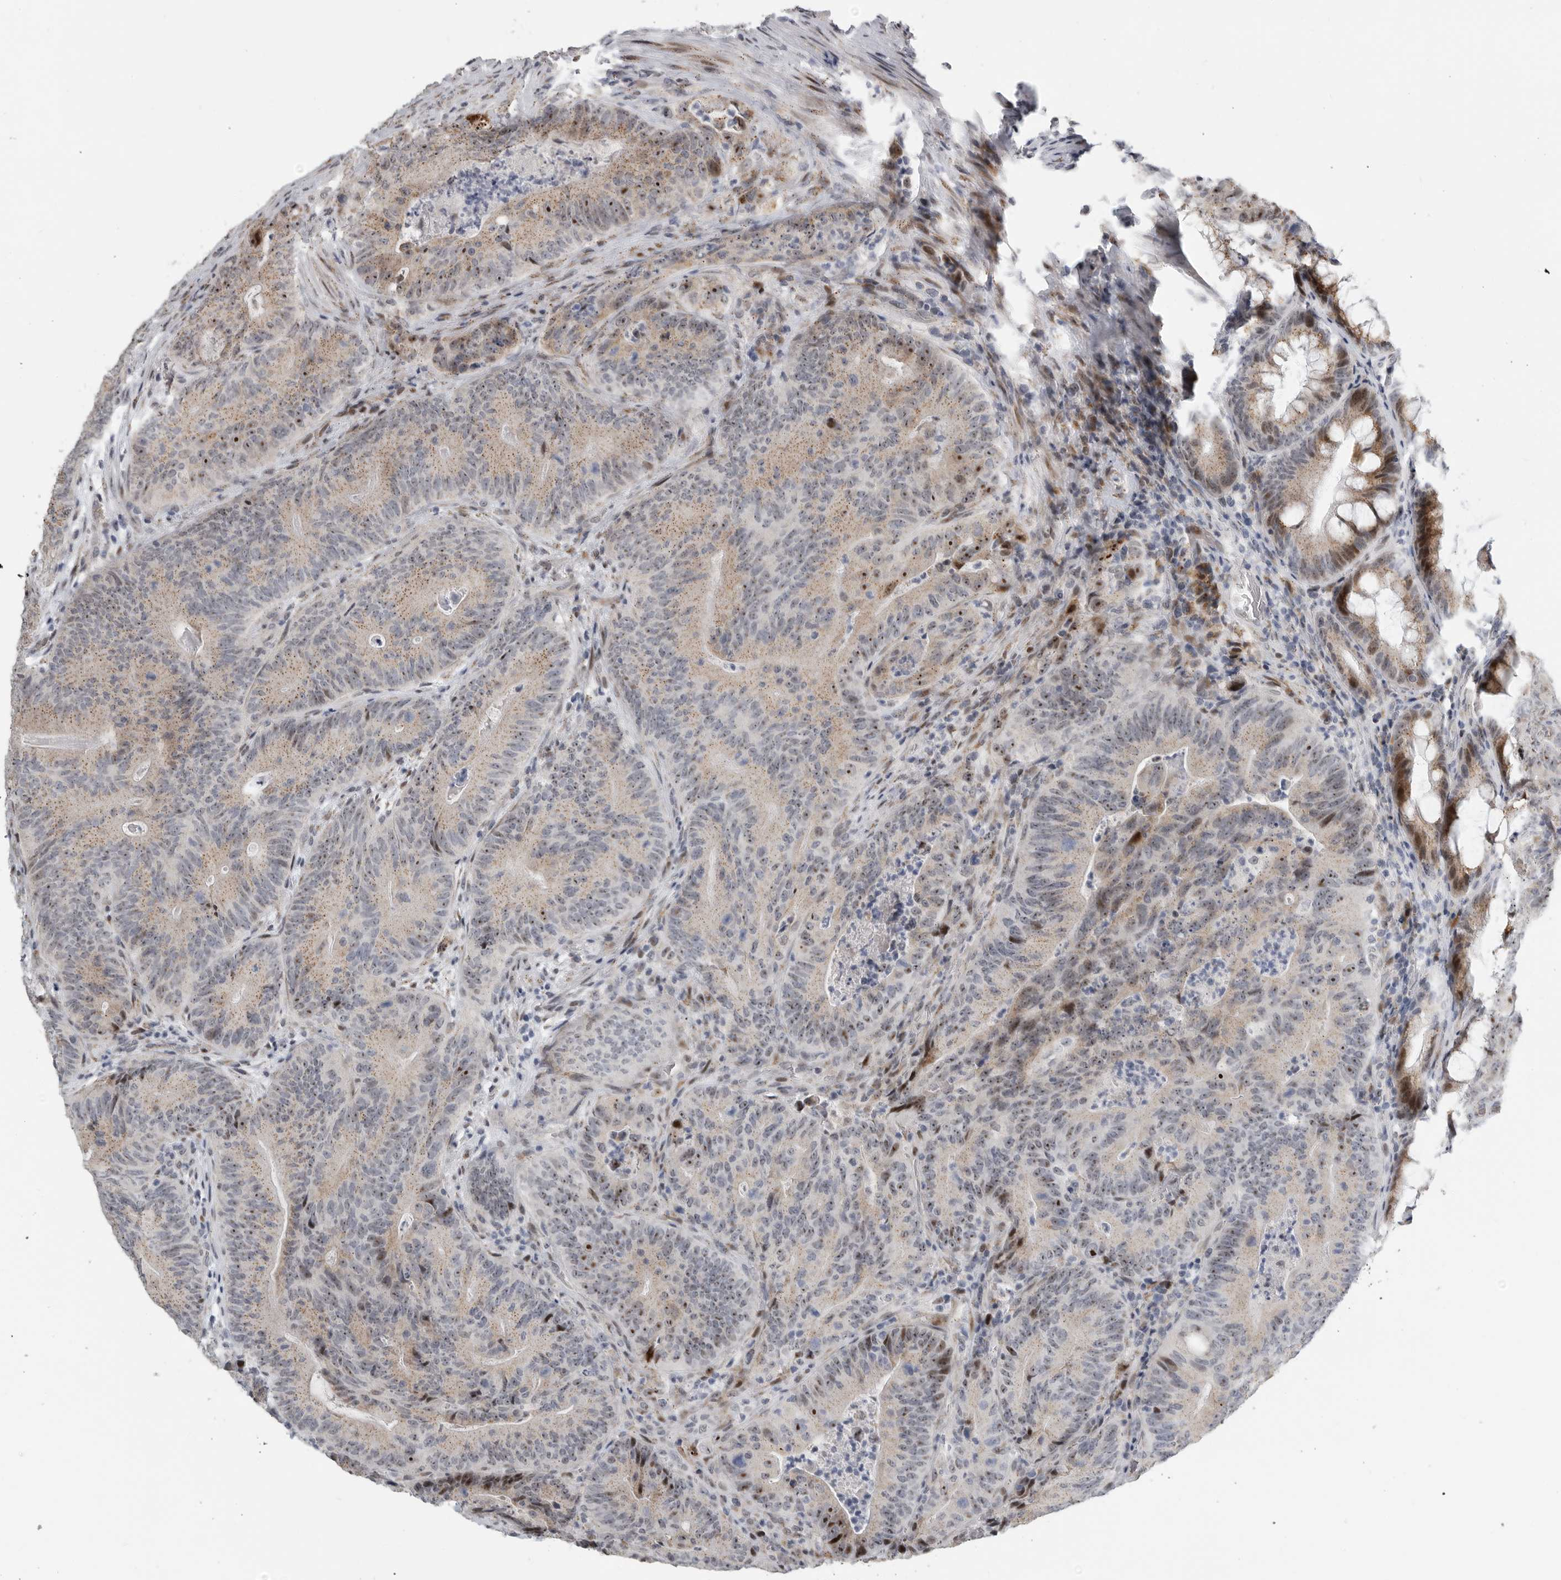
{"staining": {"intensity": "moderate", "quantity": "25%-75%", "location": "cytoplasmic/membranous,nuclear"}, "tissue": "colorectal cancer", "cell_type": "Tumor cells", "image_type": "cancer", "snomed": [{"axis": "morphology", "description": "Normal tissue, NOS"}, {"axis": "topography", "description": "Colon"}], "caption": "A histopathology image of human colorectal cancer stained for a protein displays moderate cytoplasmic/membranous and nuclear brown staining in tumor cells. The staining was performed using DAB (3,3'-diaminobenzidine), with brown indicating positive protein expression. Nuclei are stained blue with hematoxylin.", "gene": "PCMTD1", "patient": {"sex": "female", "age": 82}}